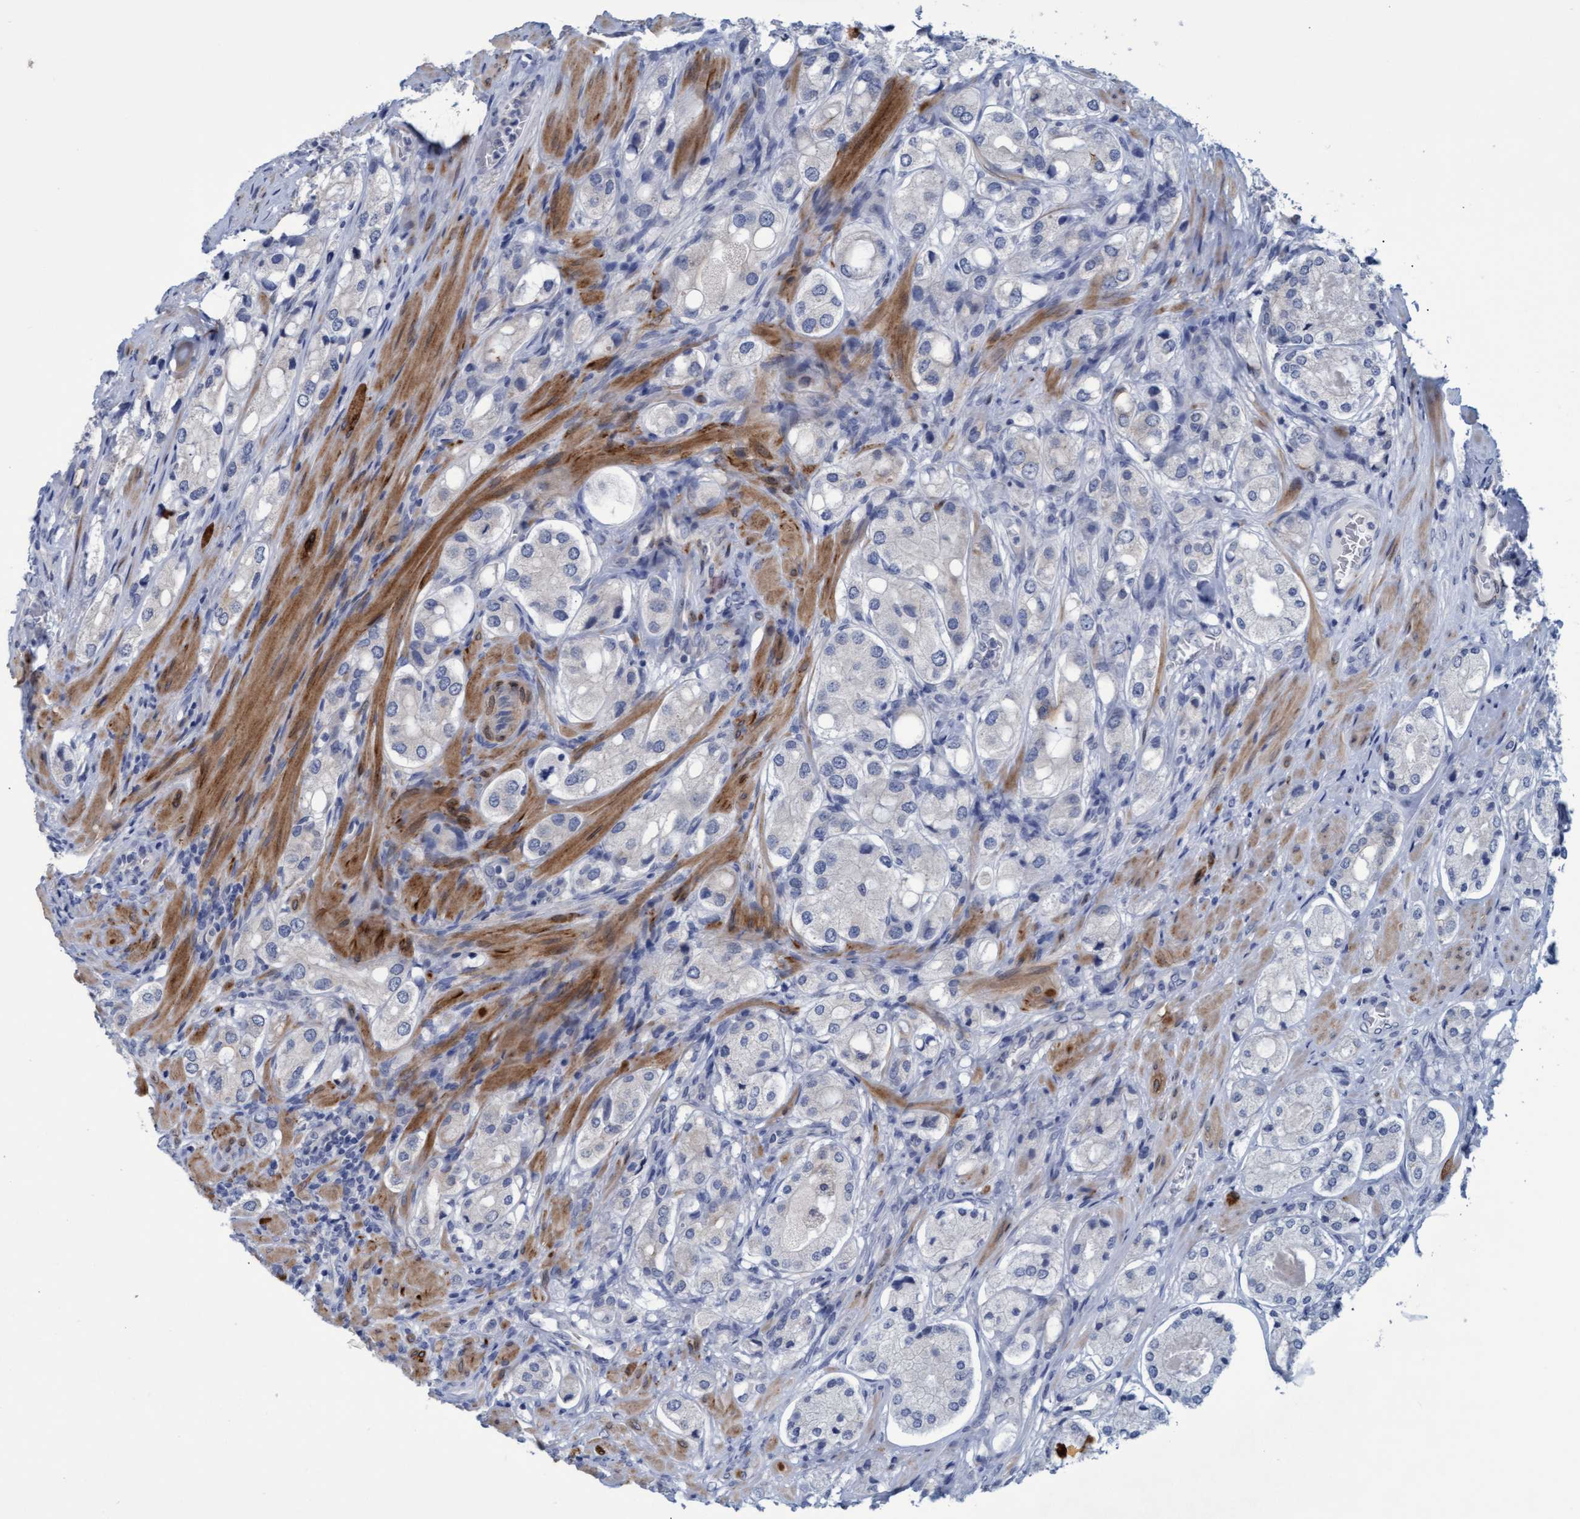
{"staining": {"intensity": "negative", "quantity": "none", "location": "none"}, "tissue": "prostate cancer", "cell_type": "Tumor cells", "image_type": "cancer", "snomed": [{"axis": "morphology", "description": "Adenocarcinoma, High grade"}, {"axis": "topography", "description": "Prostate"}], "caption": "There is no significant staining in tumor cells of prostate cancer (adenocarcinoma (high-grade)). Nuclei are stained in blue.", "gene": "SSTR3", "patient": {"sex": "male", "age": 65}}